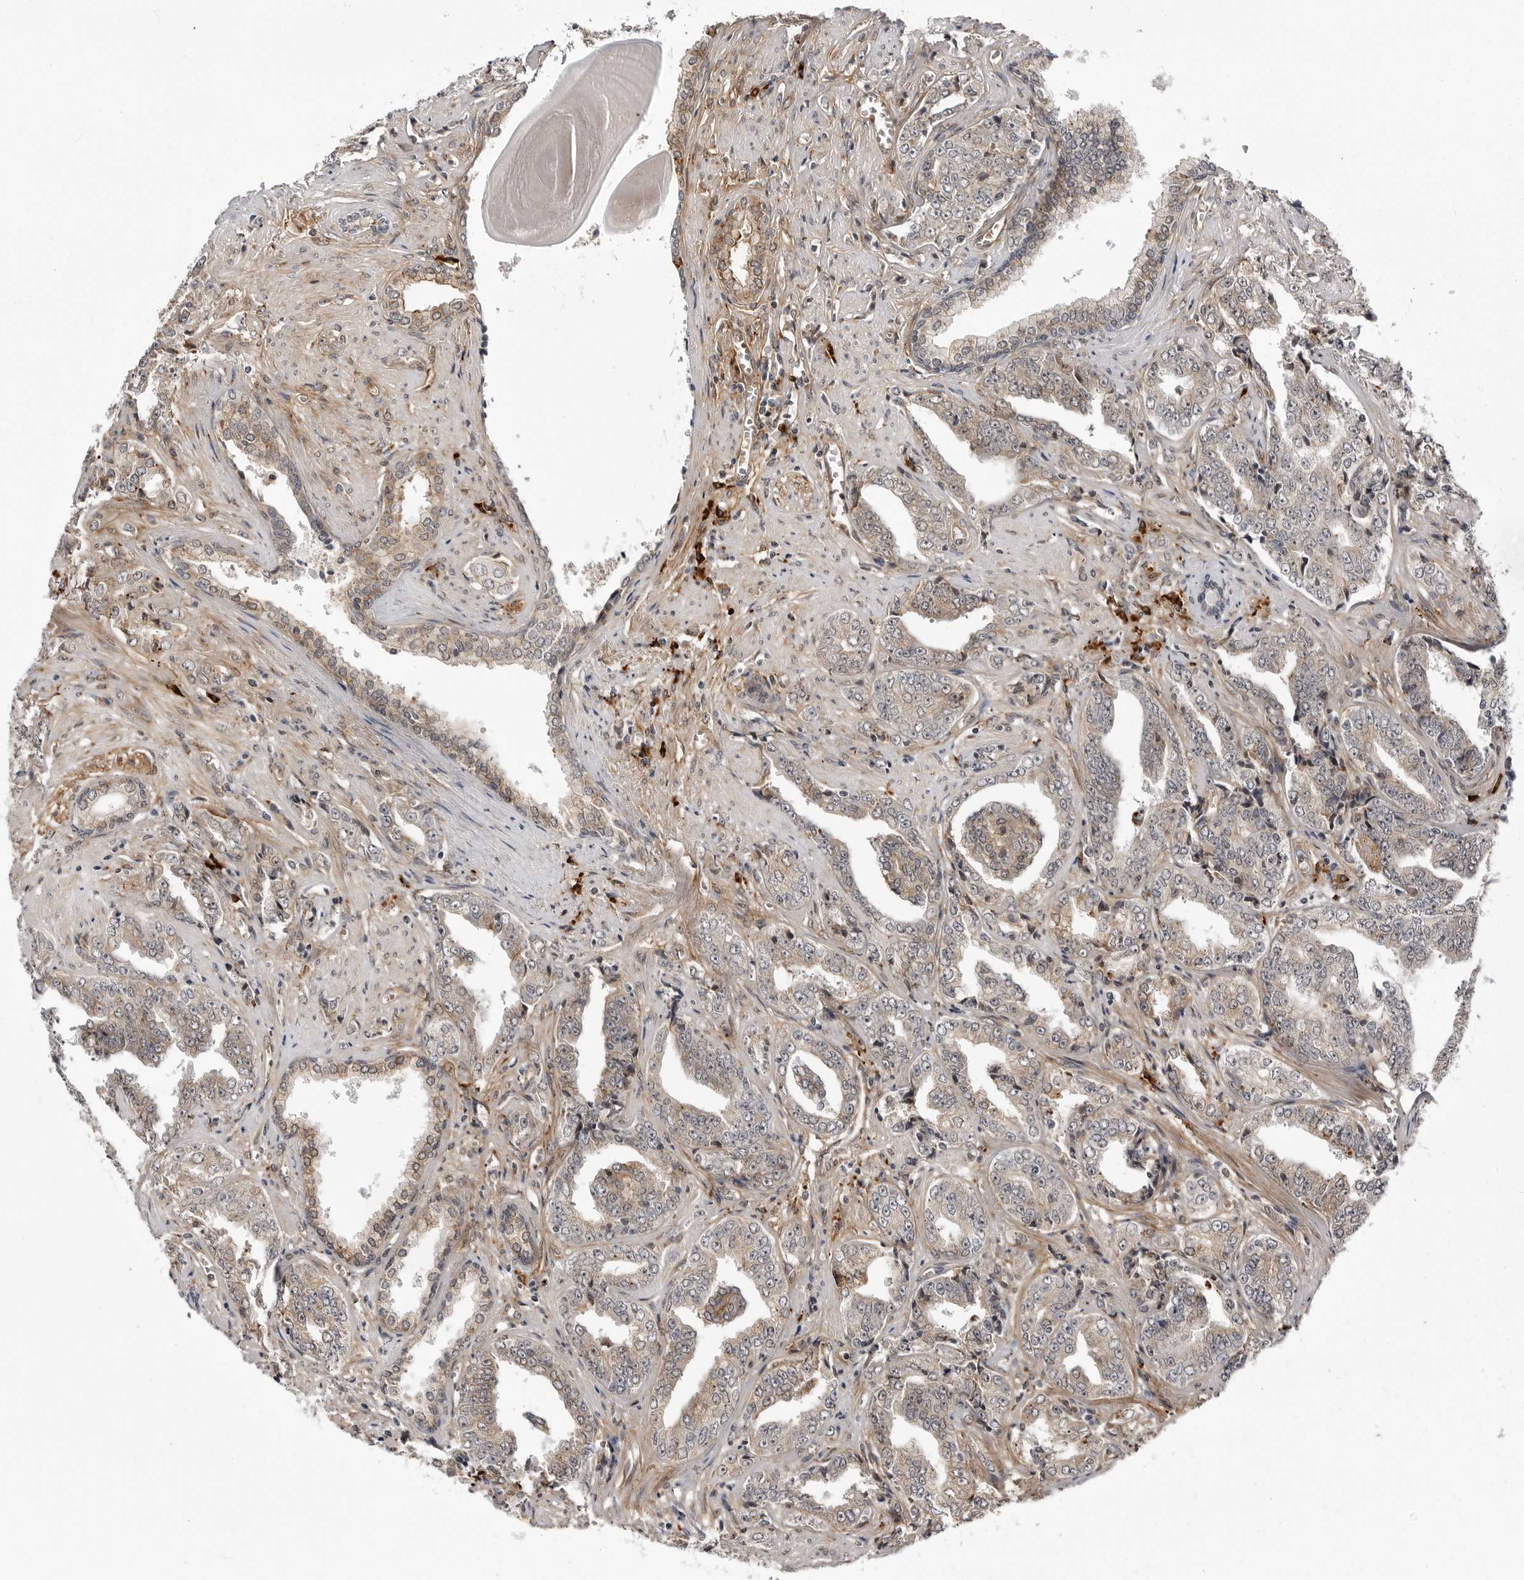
{"staining": {"intensity": "weak", "quantity": "25%-75%", "location": "cytoplasmic/membranous"}, "tissue": "prostate cancer", "cell_type": "Tumor cells", "image_type": "cancer", "snomed": [{"axis": "morphology", "description": "Adenocarcinoma, High grade"}, {"axis": "topography", "description": "Prostate"}], "caption": "Immunohistochemical staining of prostate cancer reveals weak cytoplasmic/membranous protein staining in about 25%-75% of tumor cells.", "gene": "ARL5A", "patient": {"sex": "male", "age": 71}}